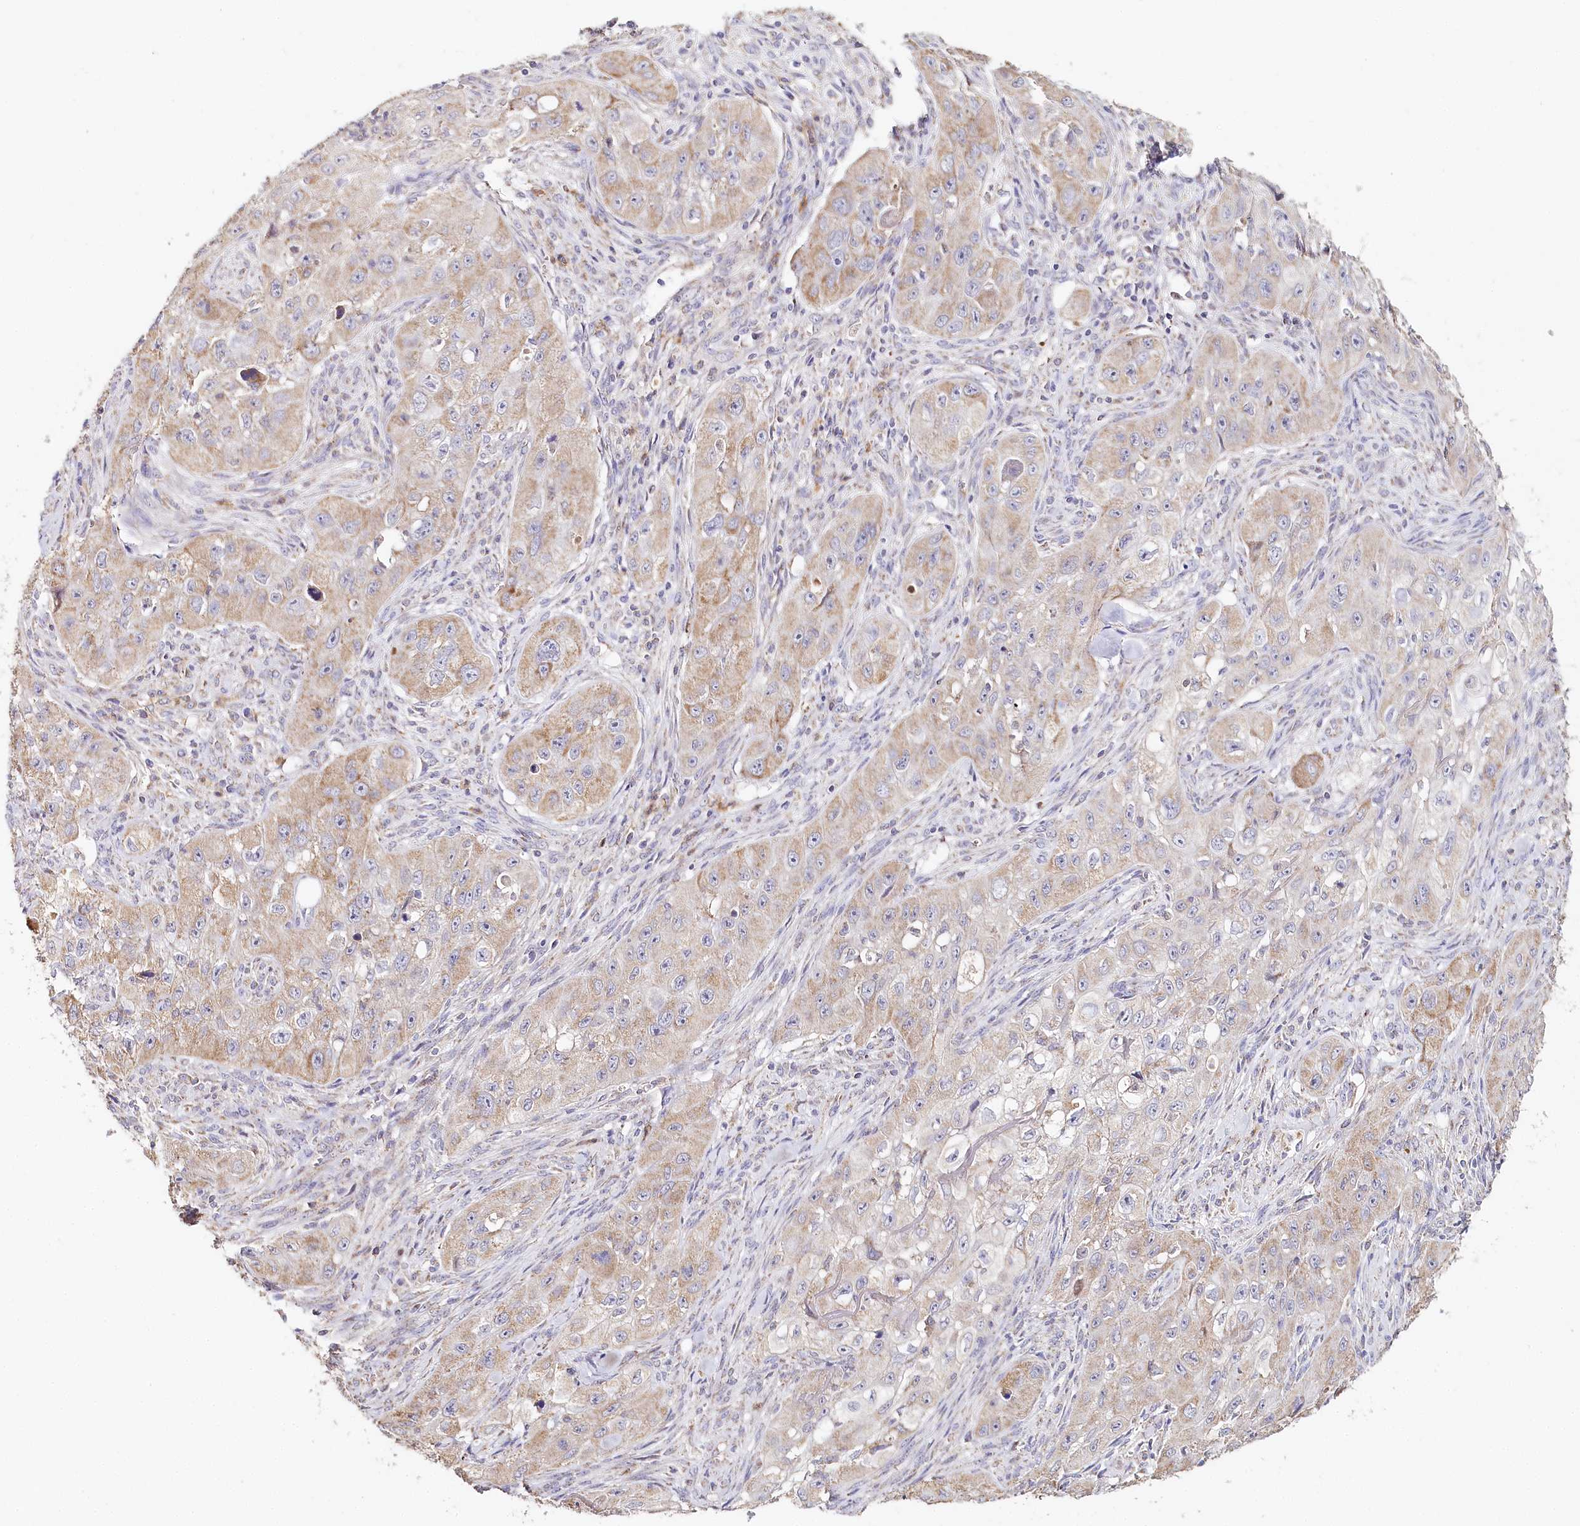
{"staining": {"intensity": "weak", "quantity": "25%-75%", "location": "cytoplasmic/membranous"}, "tissue": "skin cancer", "cell_type": "Tumor cells", "image_type": "cancer", "snomed": [{"axis": "morphology", "description": "Squamous cell carcinoma, NOS"}, {"axis": "topography", "description": "Skin"}, {"axis": "topography", "description": "Subcutis"}], "caption": "IHC photomicrograph of neoplastic tissue: human skin squamous cell carcinoma stained using immunohistochemistry (IHC) exhibits low levels of weak protein expression localized specifically in the cytoplasmic/membranous of tumor cells, appearing as a cytoplasmic/membranous brown color.", "gene": "MMP25", "patient": {"sex": "male", "age": 73}}